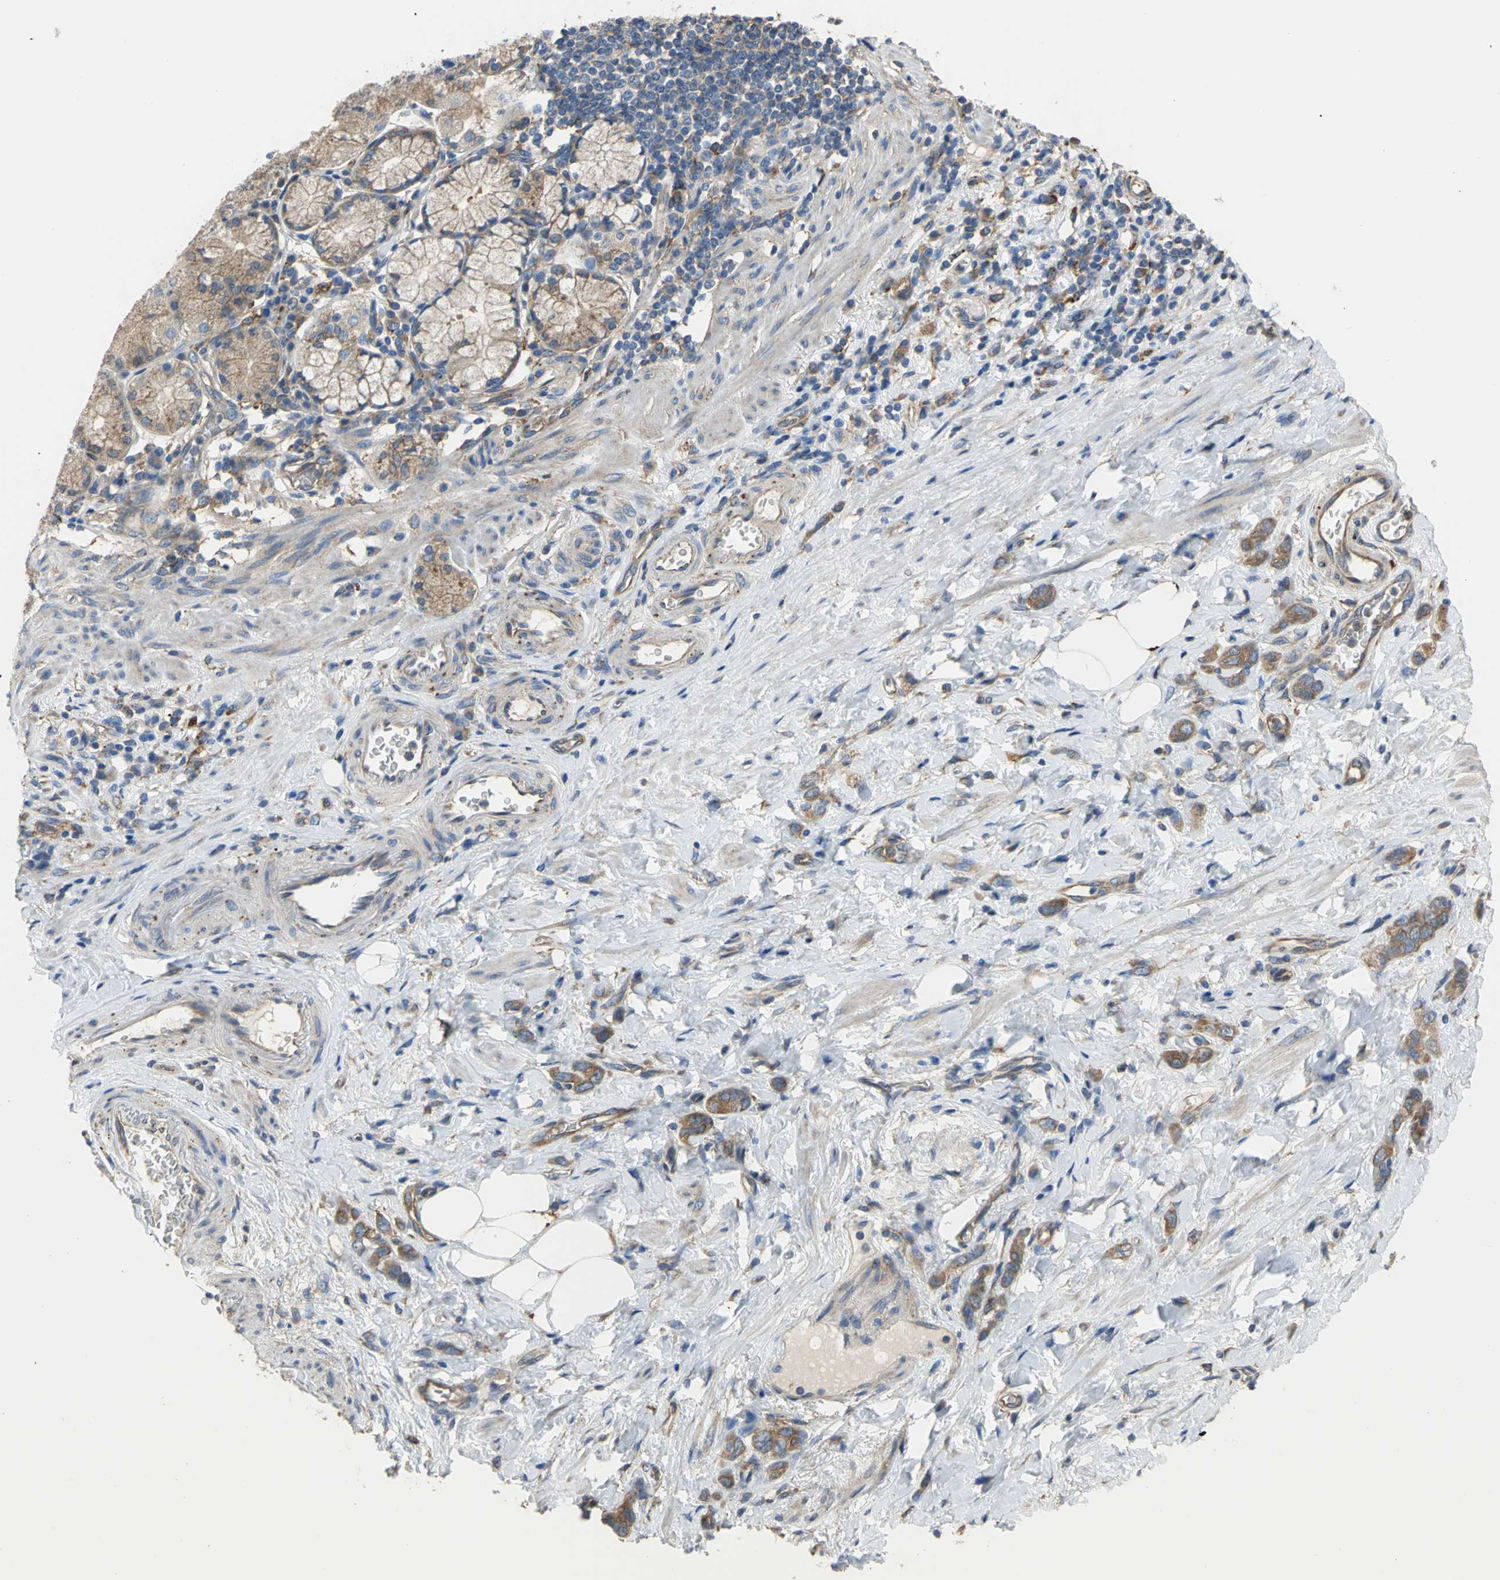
{"staining": {"intensity": "weak", "quantity": "25%-75%", "location": "cytoplasmic/membranous"}, "tissue": "stomach cancer", "cell_type": "Tumor cells", "image_type": "cancer", "snomed": [{"axis": "morphology", "description": "Adenocarcinoma, NOS"}, {"axis": "topography", "description": "Stomach"}], "caption": "Adenocarcinoma (stomach) tissue shows weak cytoplasmic/membranous expression in approximately 25%-75% of tumor cells, visualized by immunohistochemistry.", "gene": "DIAPH2", "patient": {"sex": "male", "age": 82}}